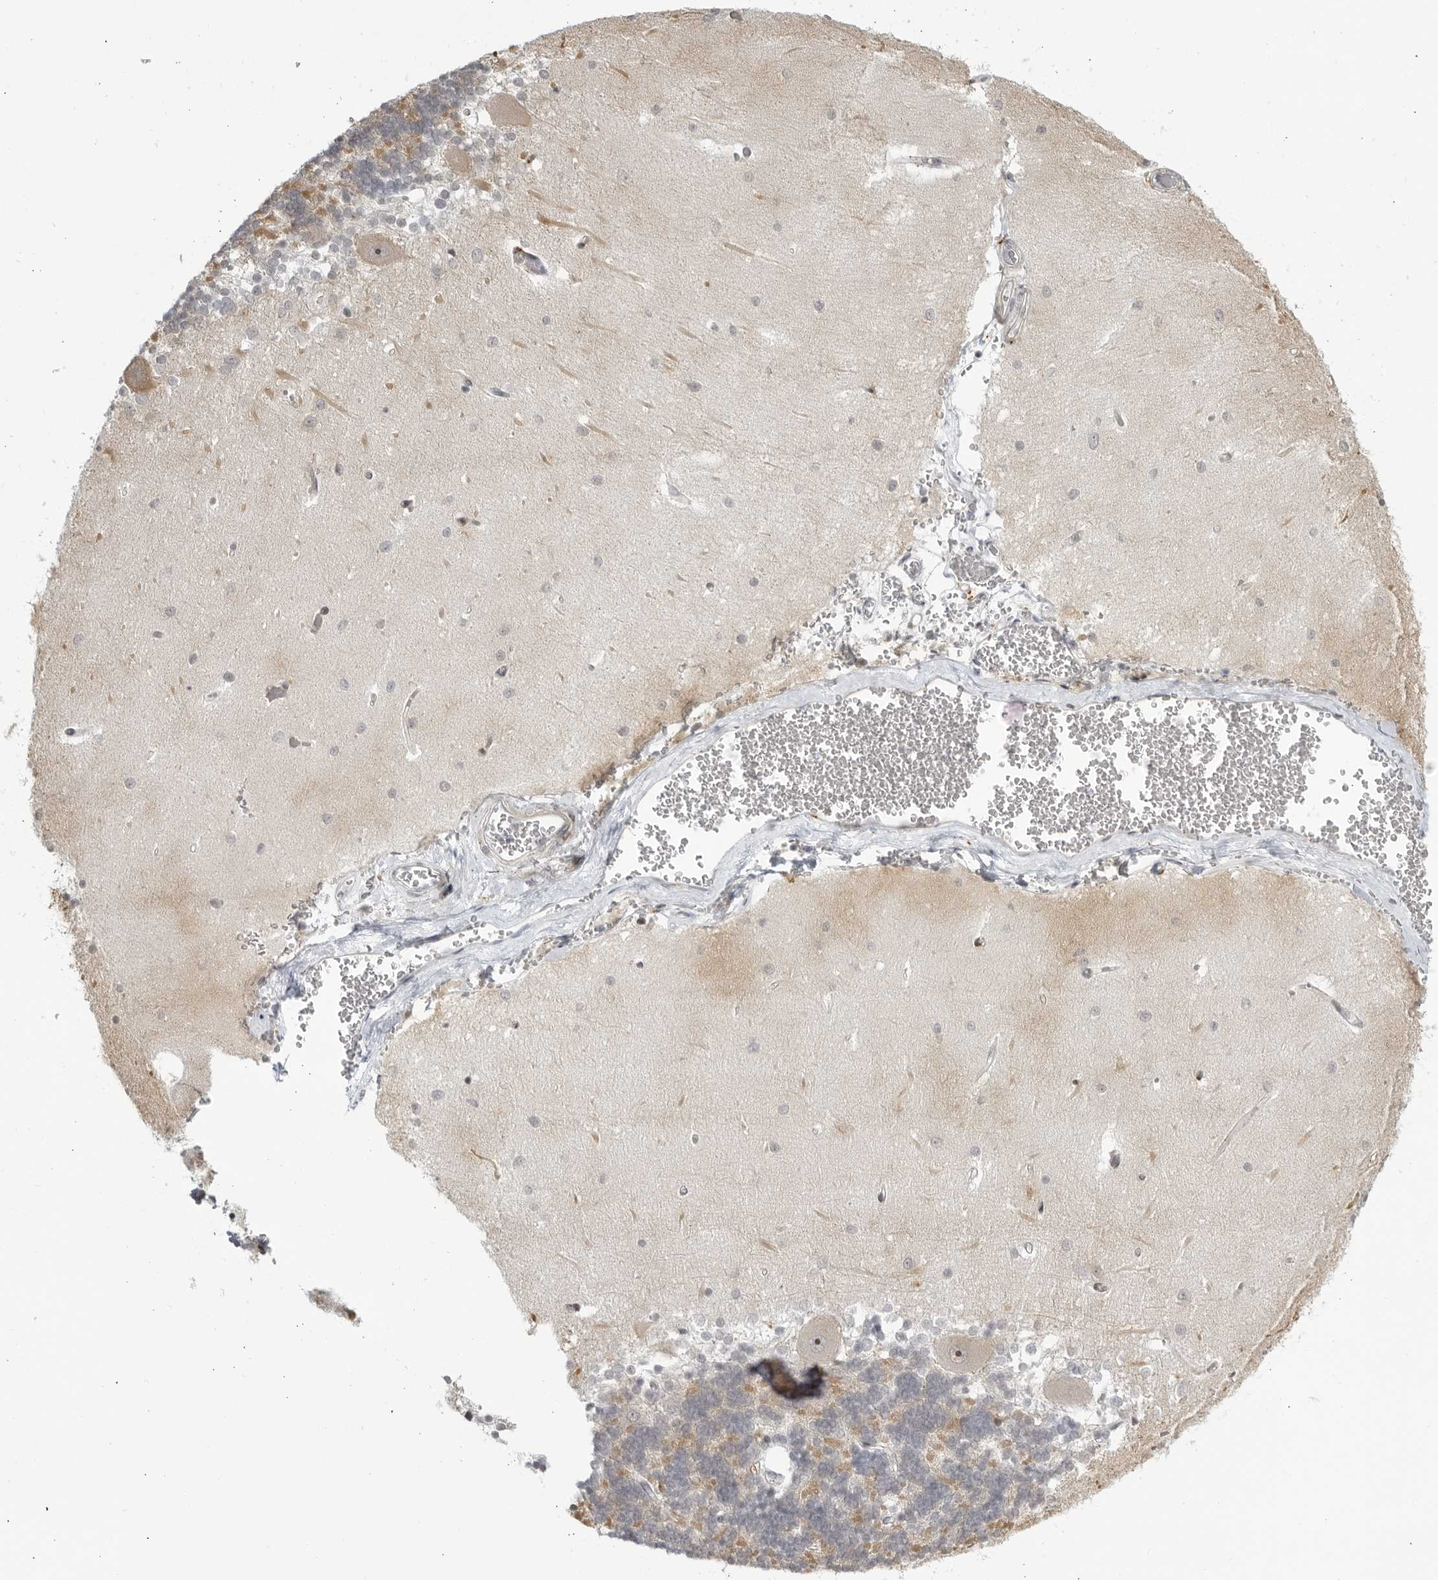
{"staining": {"intensity": "weak", "quantity": "<25%", "location": "cytoplasmic/membranous"}, "tissue": "cerebellum", "cell_type": "Cells in granular layer", "image_type": "normal", "snomed": [{"axis": "morphology", "description": "Normal tissue, NOS"}, {"axis": "topography", "description": "Cerebellum"}], "caption": "This photomicrograph is of unremarkable cerebellum stained with IHC to label a protein in brown with the nuclei are counter-stained blue. There is no expression in cells in granular layer. Brightfield microscopy of IHC stained with DAB (3,3'-diaminobenzidine) (brown) and hematoxylin (blue), captured at high magnification.", "gene": "CNBD1", "patient": {"sex": "male", "age": 37}}